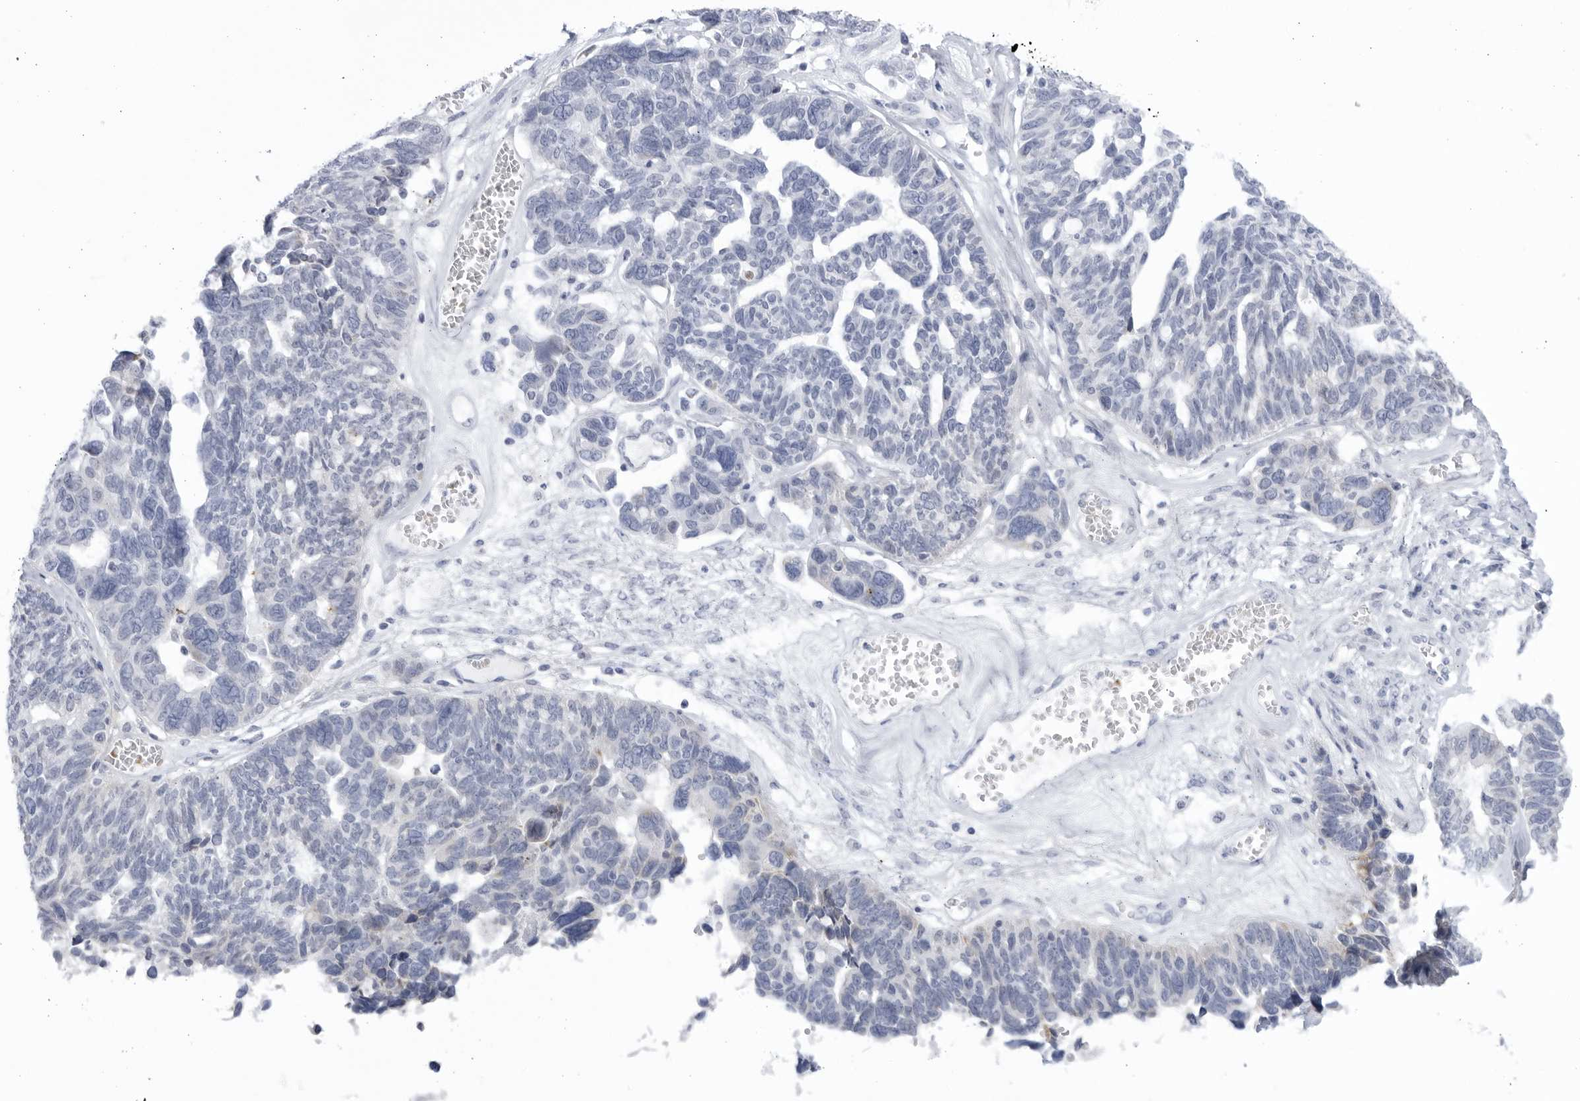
{"staining": {"intensity": "weak", "quantity": "25%-75%", "location": "cytoplasmic/membranous"}, "tissue": "ovarian cancer", "cell_type": "Tumor cells", "image_type": "cancer", "snomed": [{"axis": "morphology", "description": "Cystadenocarcinoma, serous, NOS"}, {"axis": "topography", "description": "Ovary"}], "caption": "Immunohistochemical staining of human serous cystadenocarcinoma (ovarian) demonstrates low levels of weak cytoplasmic/membranous protein expression in about 25%-75% of tumor cells.", "gene": "CCDC181", "patient": {"sex": "female", "age": 79}}